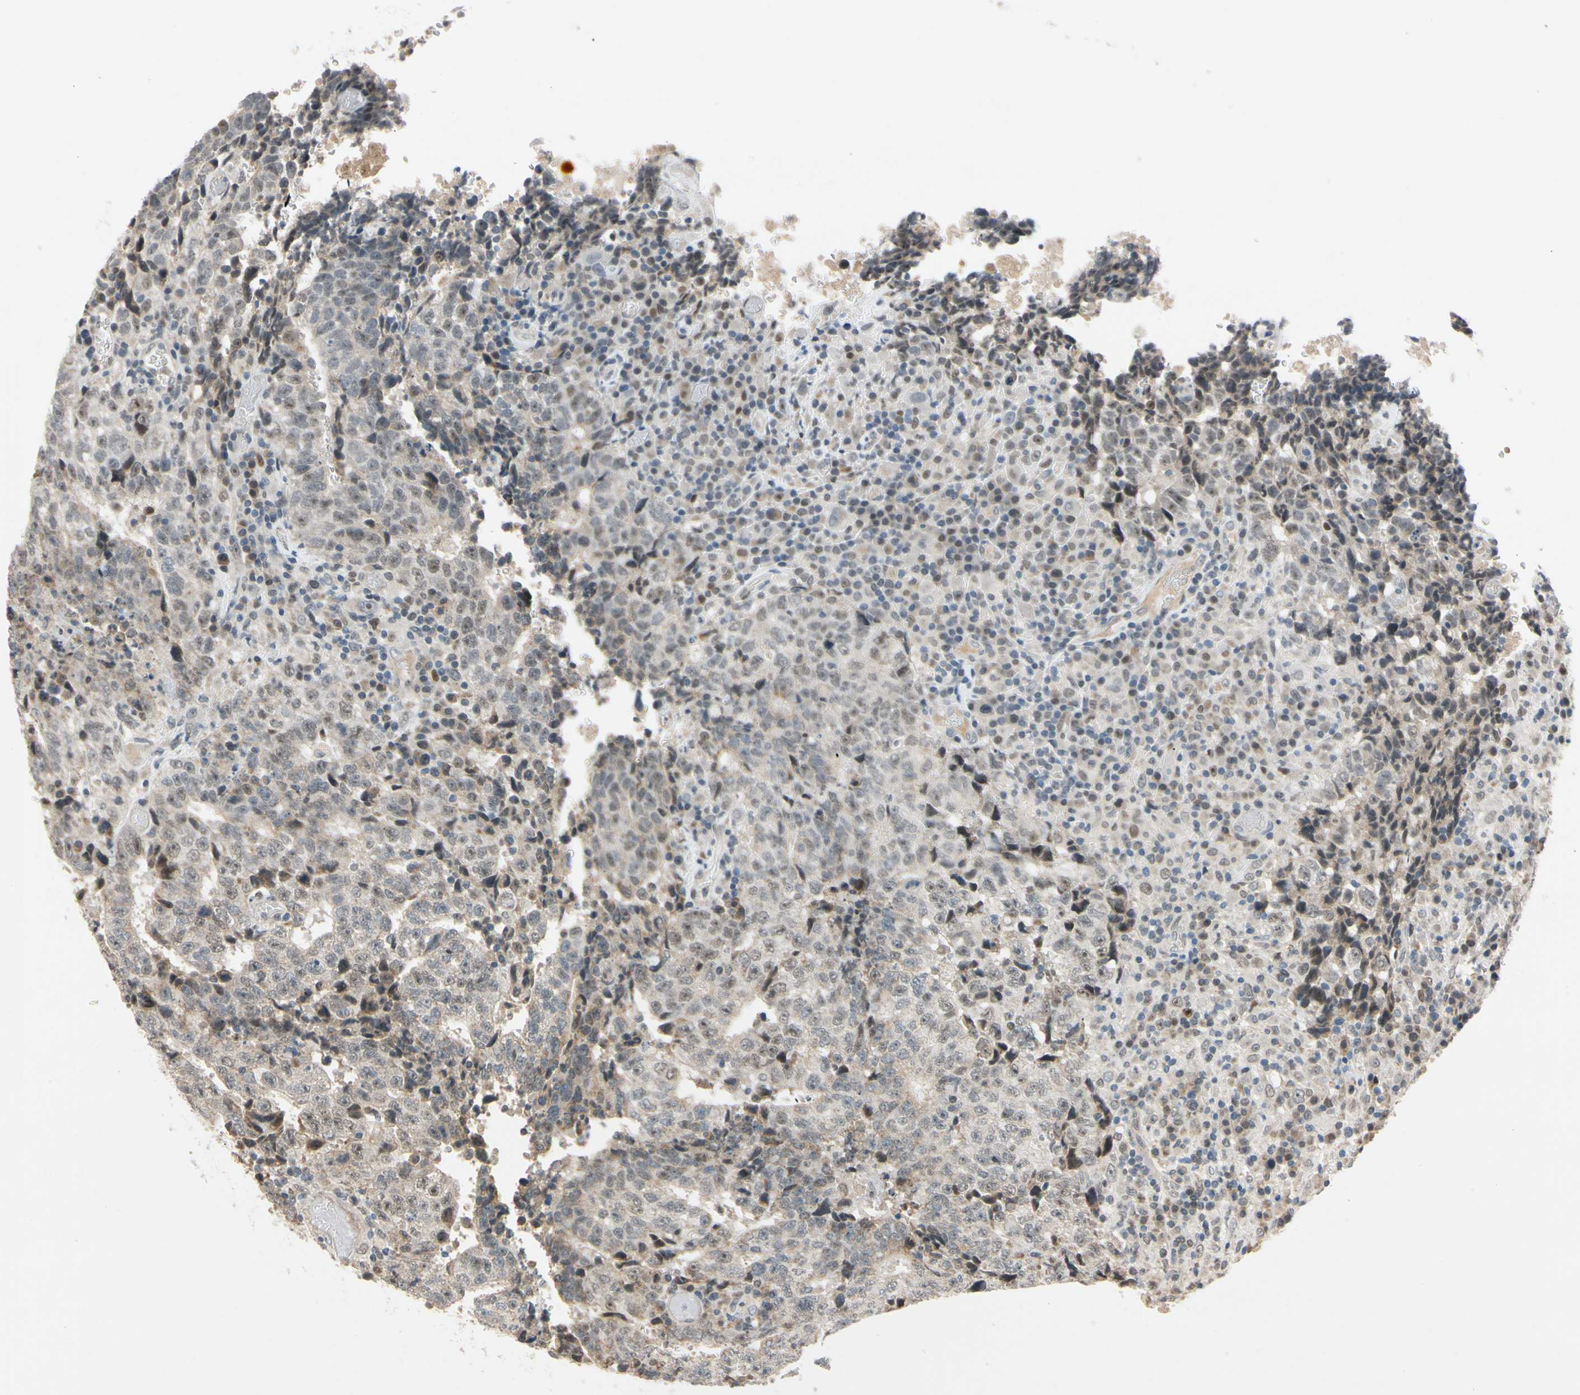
{"staining": {"intensity": "weak", "quantity": "25%-75%", "location": "cytoplasmic/membranous"}, "tissue": "testis cancer", "cell_type": "Tumor cells", "image_type": "cancer", "snomed": [{"axis": "morphology", "description": "Necrosis, NOS"}, {"axis": "morphology", "description": "Carcinoma, Embryonal, NOS"}, {"axis": "topography", "description": "Testis"}], "caption": "Weak cytoplasmic/membranous staining is appreciated in about 25%-75% of tumor cells in testis embryonal carcinoma. (brown staining indicates protein expression, while blue staining denotes nuclei).", "gene": "RIOX2", "patient": {"sex": "male", "age": 19}}